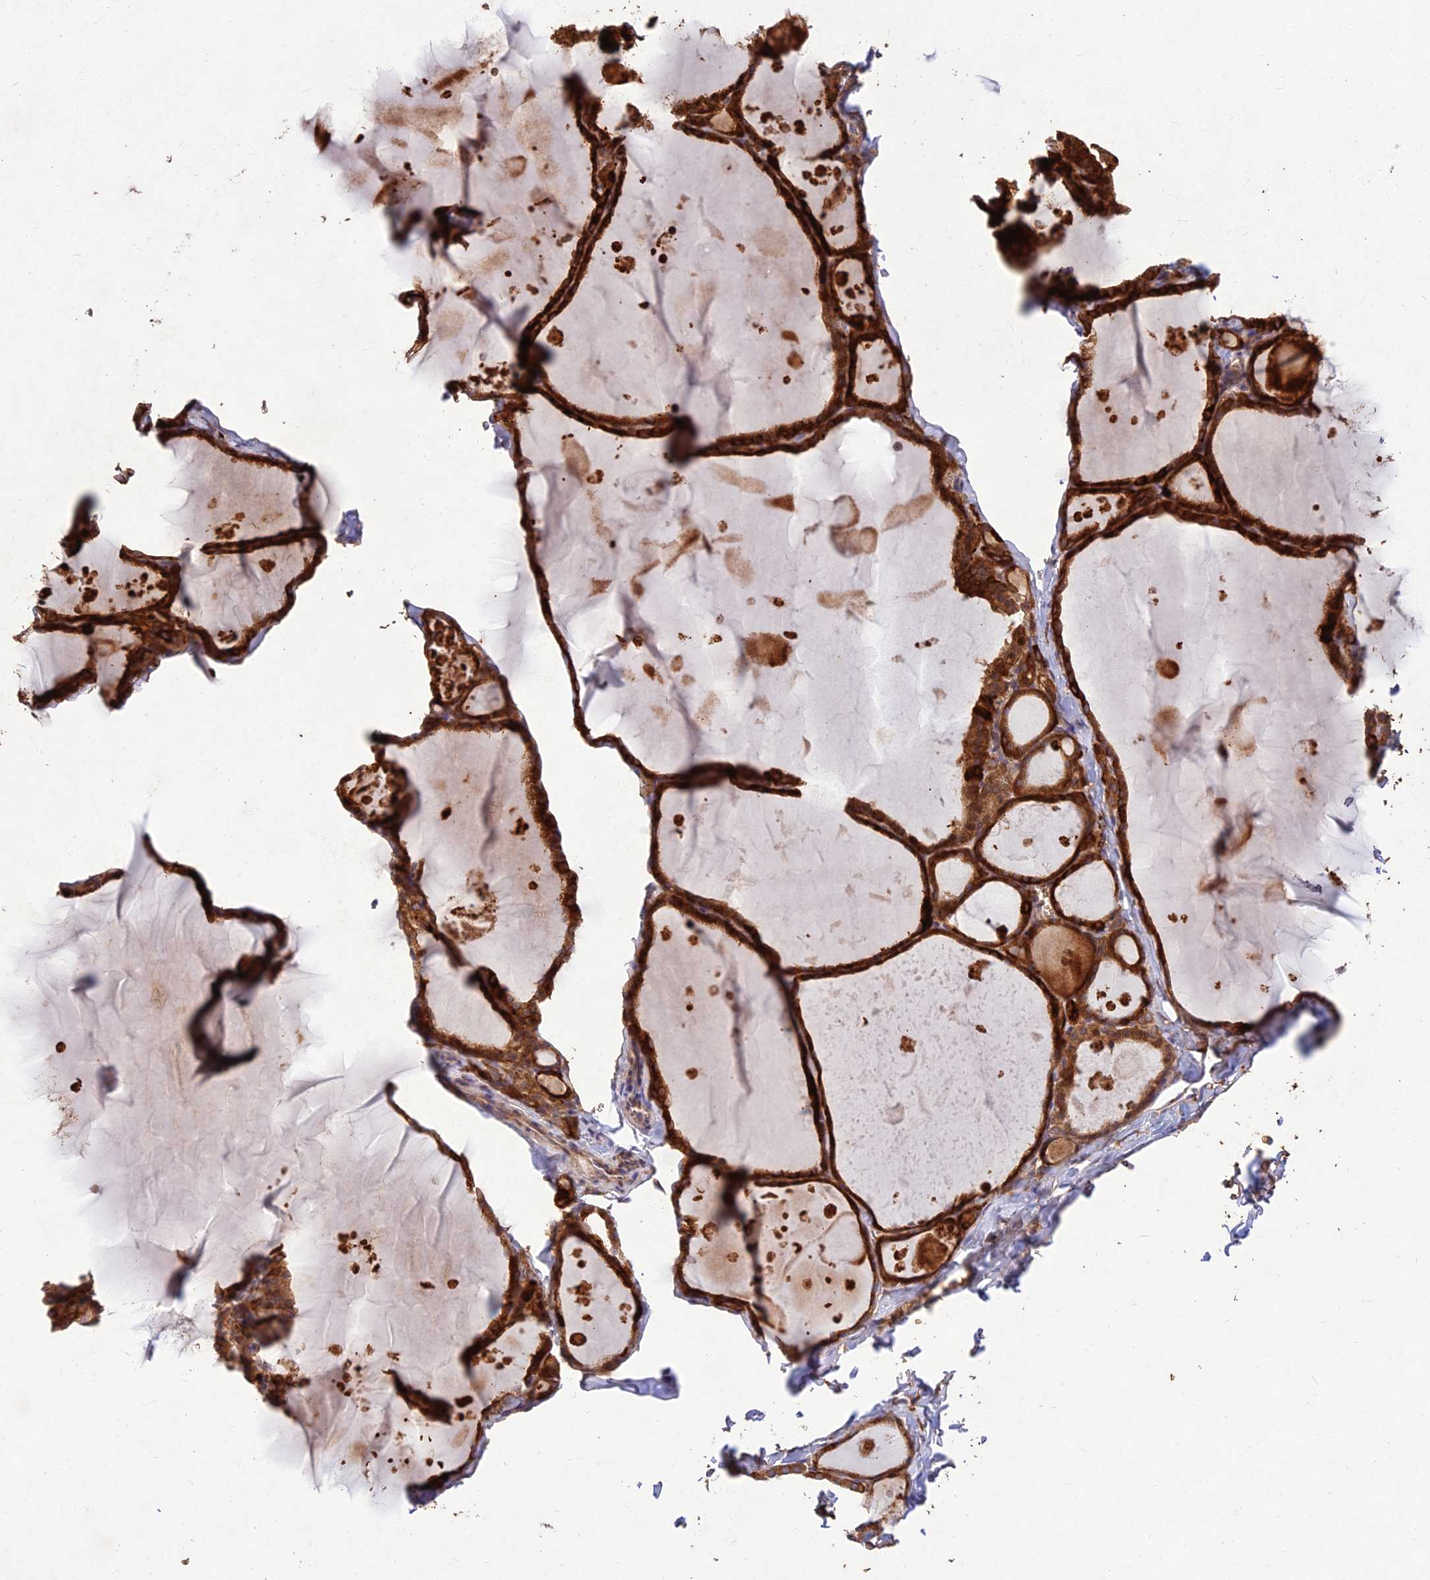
{"staining": {"intensity": "strong", "quantity": ">75%", "location": "cytoplasmic/membranous"}, "tissue": "thyroid gland", "cell_type": "Glandular cells", "image_type": "normal", "snomed": [{"axis": "morphology", "description": "Normal tissue, NOS"}, {"axis": "topography", "description": "Thyroid gland"}], "caption": "Glandular cells display high levels of strong cytoplasmic/membranous positivity in approximately >75% of cells in unremarkable thyroid gland.", "gene": "PPP1R11", "patient": {"sex": "male", "age": 56}}